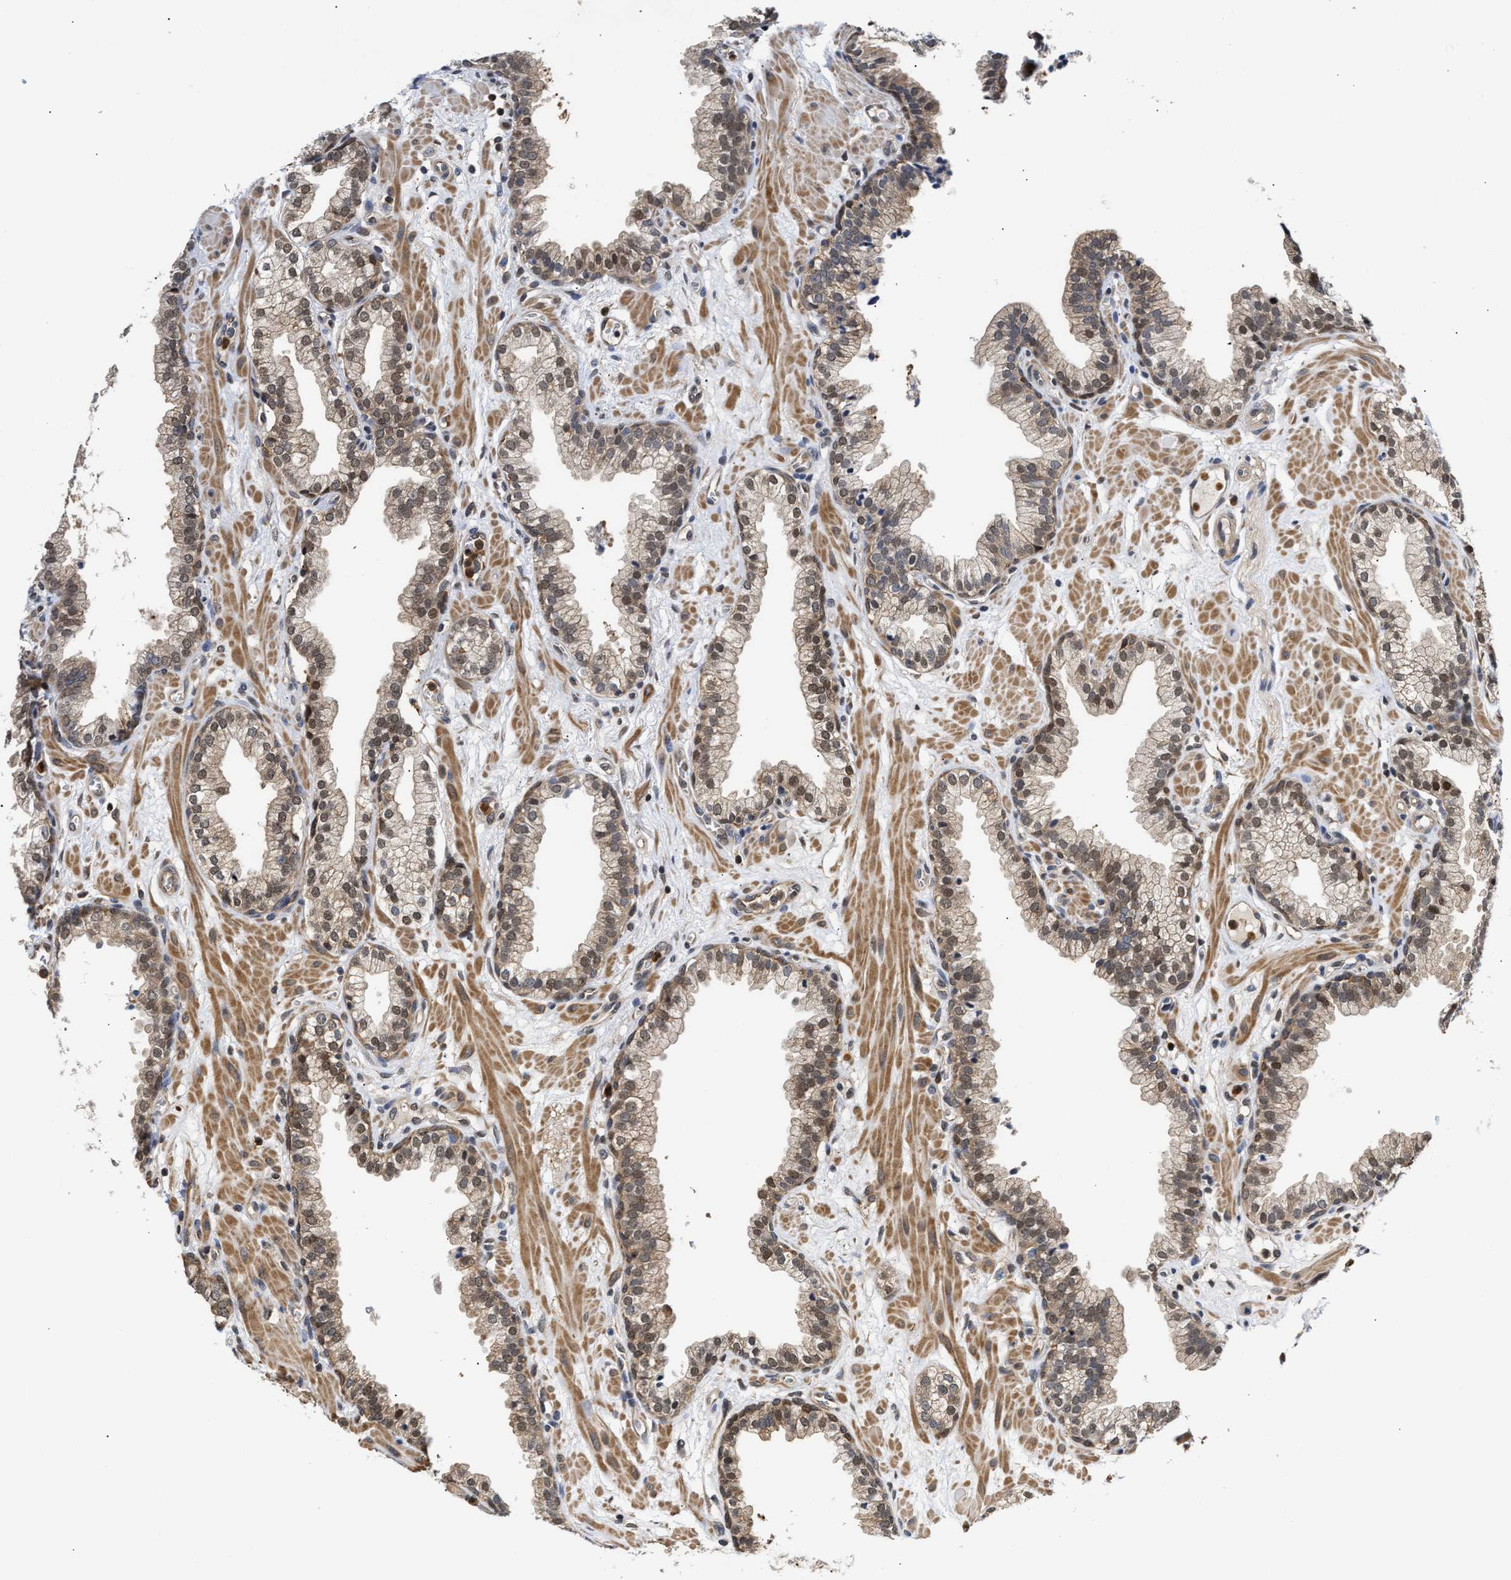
{"staining": {"intensity": "weak", "quantity": "25%-75%", "location": "cytoplasmic/membranous,nuclear"}, "tissue": "prostate", "cell_type": "Glandular cells", "image_type": "normal", "snomed": [{"axis": "morphology", "description": "Normal tissue, NOS"}, {"axis": "morphology", "description": "Urothelial carcinoma, Low grade"}, {"axis": "topography", "description": "Urinary bladder"}, {"axis": "topography", "description": "Prostate"}], "caption": "Protein staining of unremarkable prostate demonstrates weak cytoplasmic/membranous,nuclear expression in about 25%-75% of glandular cells.", "gene": "KLHDC1", "patient": {"sex": "male", "age": 60}}